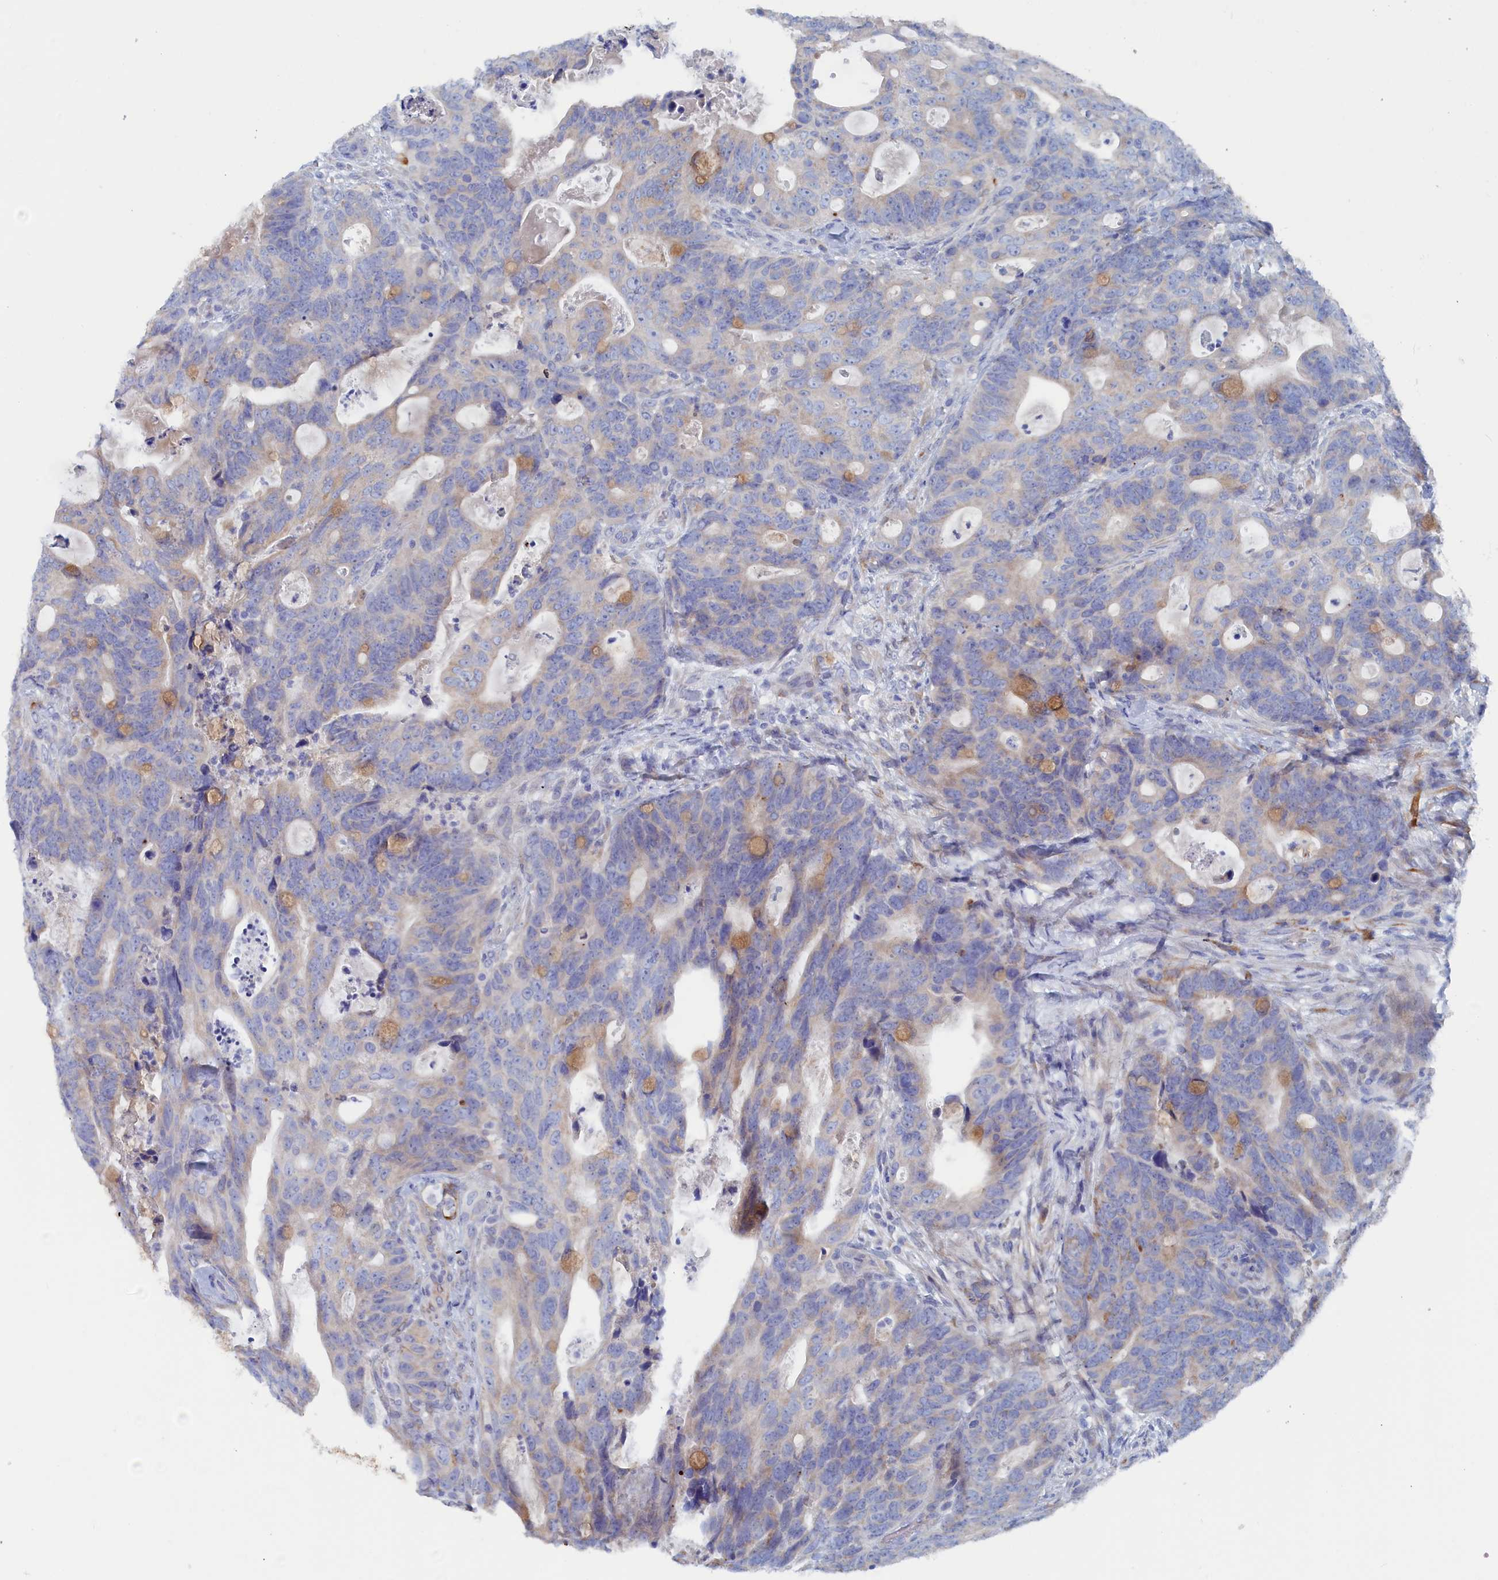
{"staining": {"intensity": "moderate", "quantity": "<25%", "location": "cytoplasmic/membranous"}, "tissue": "colorectal cancer", "cell_type": "Tumor cells", "image_type": "cancer", "snomed": [{"axis": "morphology", "description": "Adenocarcinoma, NOS"}, {"axis": "topography", "description": "Colon"}], "caption": "Protein staining displays moderate cytoplasmic/membranous expression in about <25% of tumor cells in colorectal cancer (adenocarcinoma).", "gene": "COG7", "patient": {"sex": "female", "age": 82}}